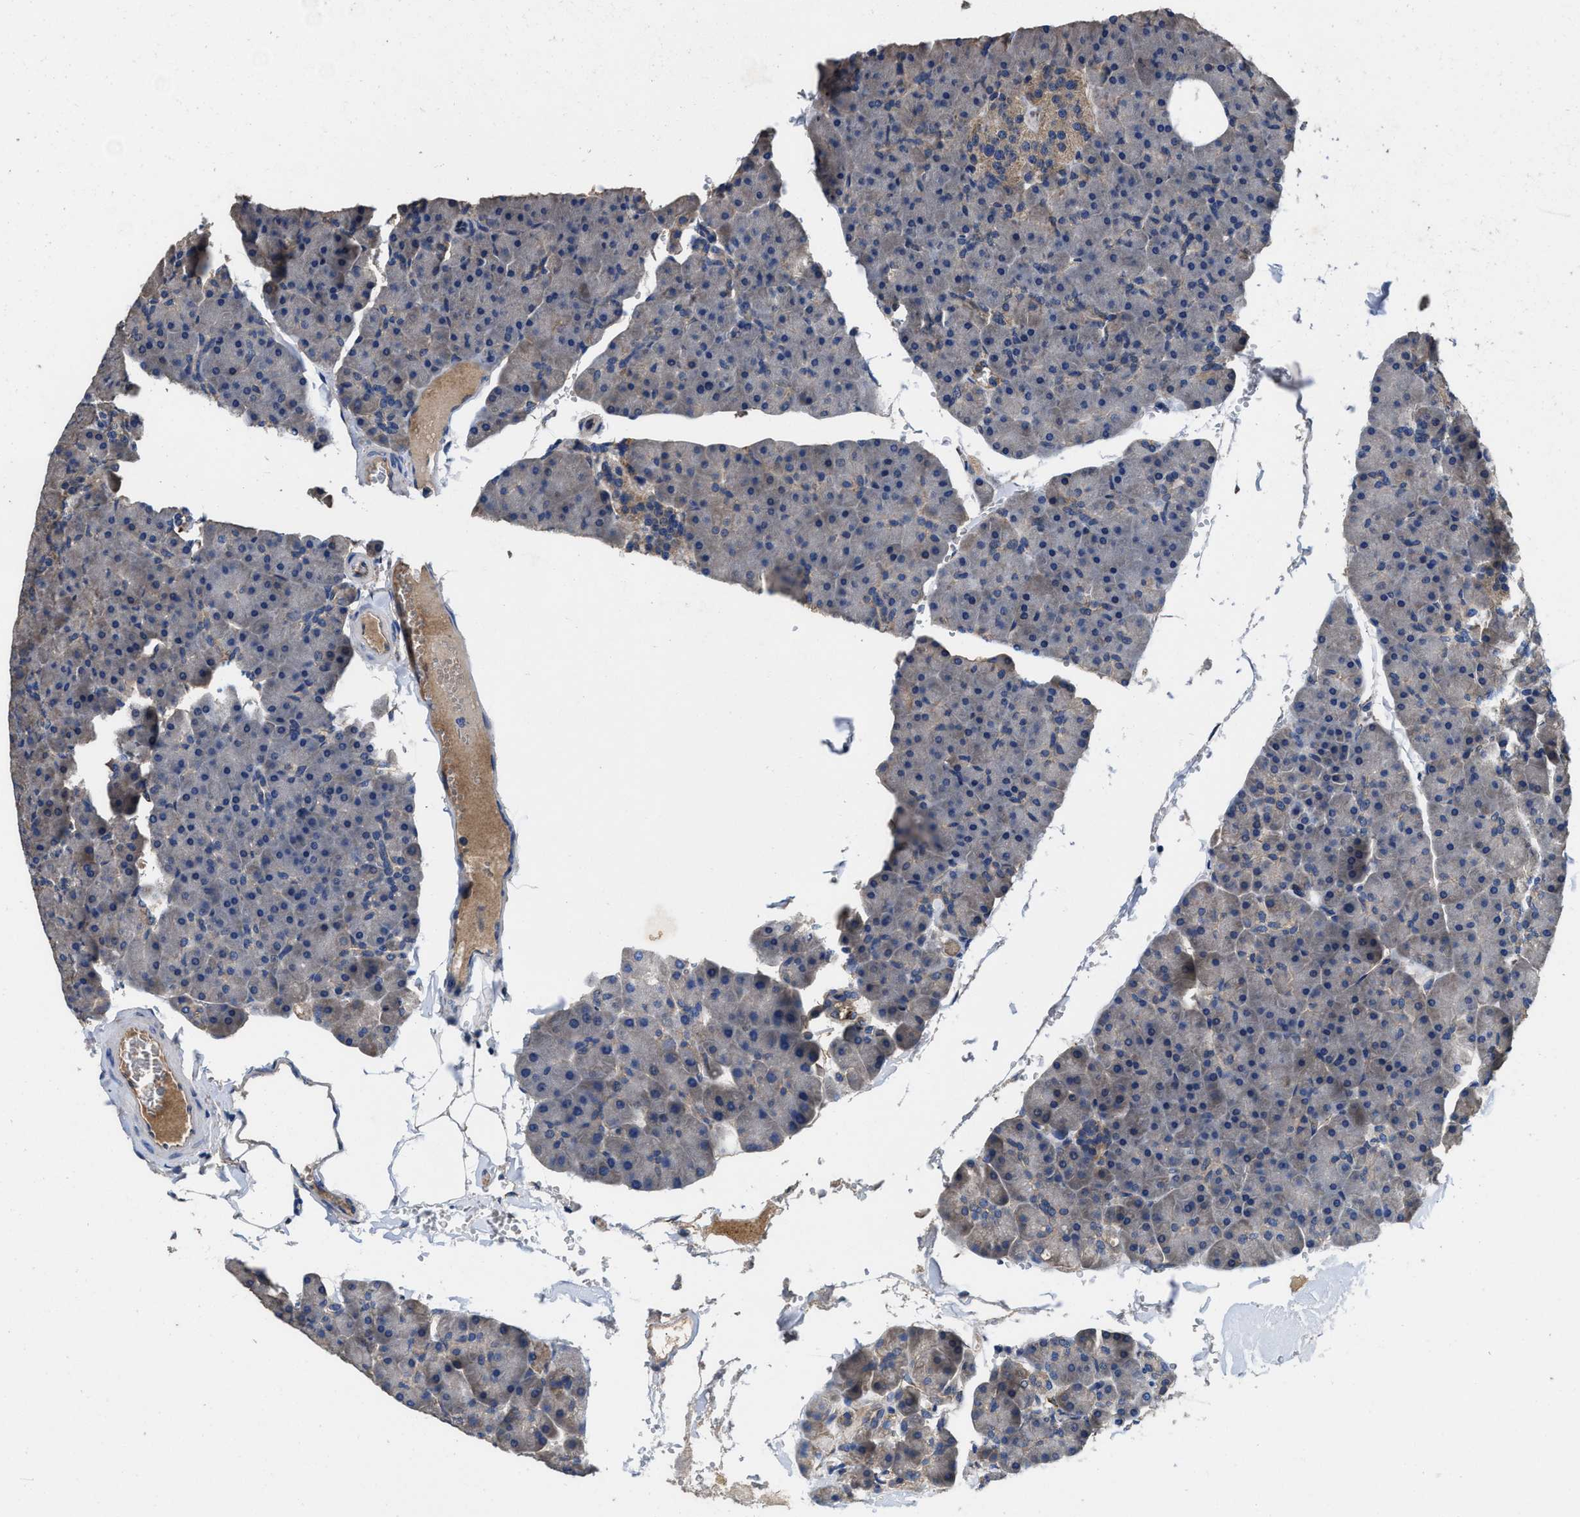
{"staining": {"intensity": "negative", "quantity": "none", "location": "none"}, "tissue": "pancreas", "cell_type": "Exocrine glandular cells", "image_type": "normal", "snomed": [{"axis": "morphology", "description": "Normal tissue, NOS"}, {"axis": "topography", "description": "Pancreas"}], "caption": "Protein analysis of normal pancreas shows no significant expression in exocrine glandular cells. (Brightfield microscopy of DAB (3,3'-diaminobenzidine) IHC at high magnification).", "gene": "IDNK", "patient": {"sex": "male", "age": 35}}